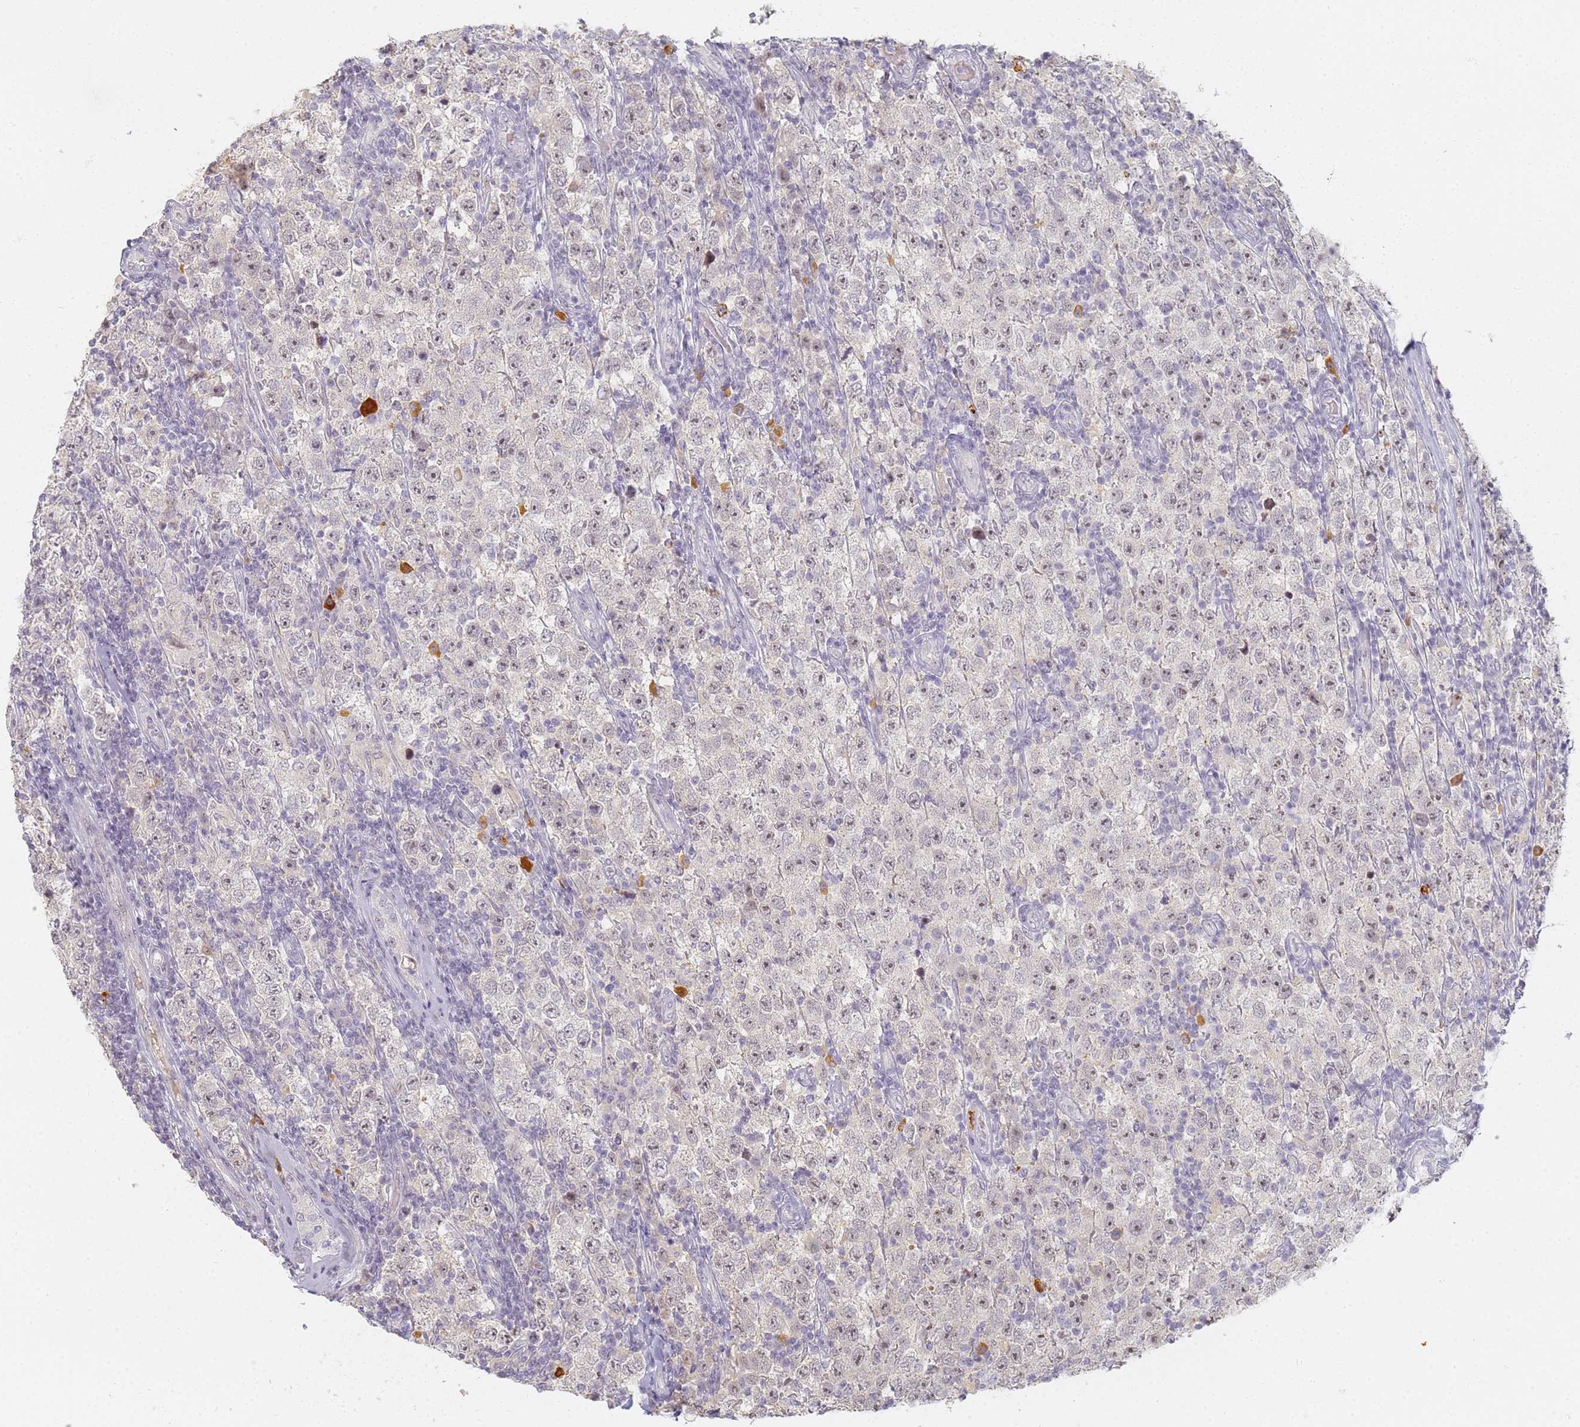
{"staining": {"intensity": "weak", "quantity": "25%-75%", "location": "nuclear"}, "tissue": "testis cancer", "cell_type": "Tumor cells", "image_type": "cancer", "snomed": [{"axis": "morphology", "description": "Normal tissue, NOS"}, {"axis": "morphology", "description": "Urothelial carcinoma, High grade"}, {"axis": "morphology", "description": "Seminoma, NOS"}, {"axis": "morphology", "description": "Carcinoma, Embryonal, NOS"}, {"axis": "topography", "description": "Urinary bladder"}, {"axis": "topography", "description": "Testis"}], "caption": "Brown immunohistochemical staining in human testis cancer (urothelial carcinoma (high-grade)) reveals weak nuclear staining in approximately 25%-75% of tumor cells. (DAB = brown stain, brightfield microscopy at high magnification).", "gene": "SLC38A9", "patient": {"sex": "male", "age": 41}}